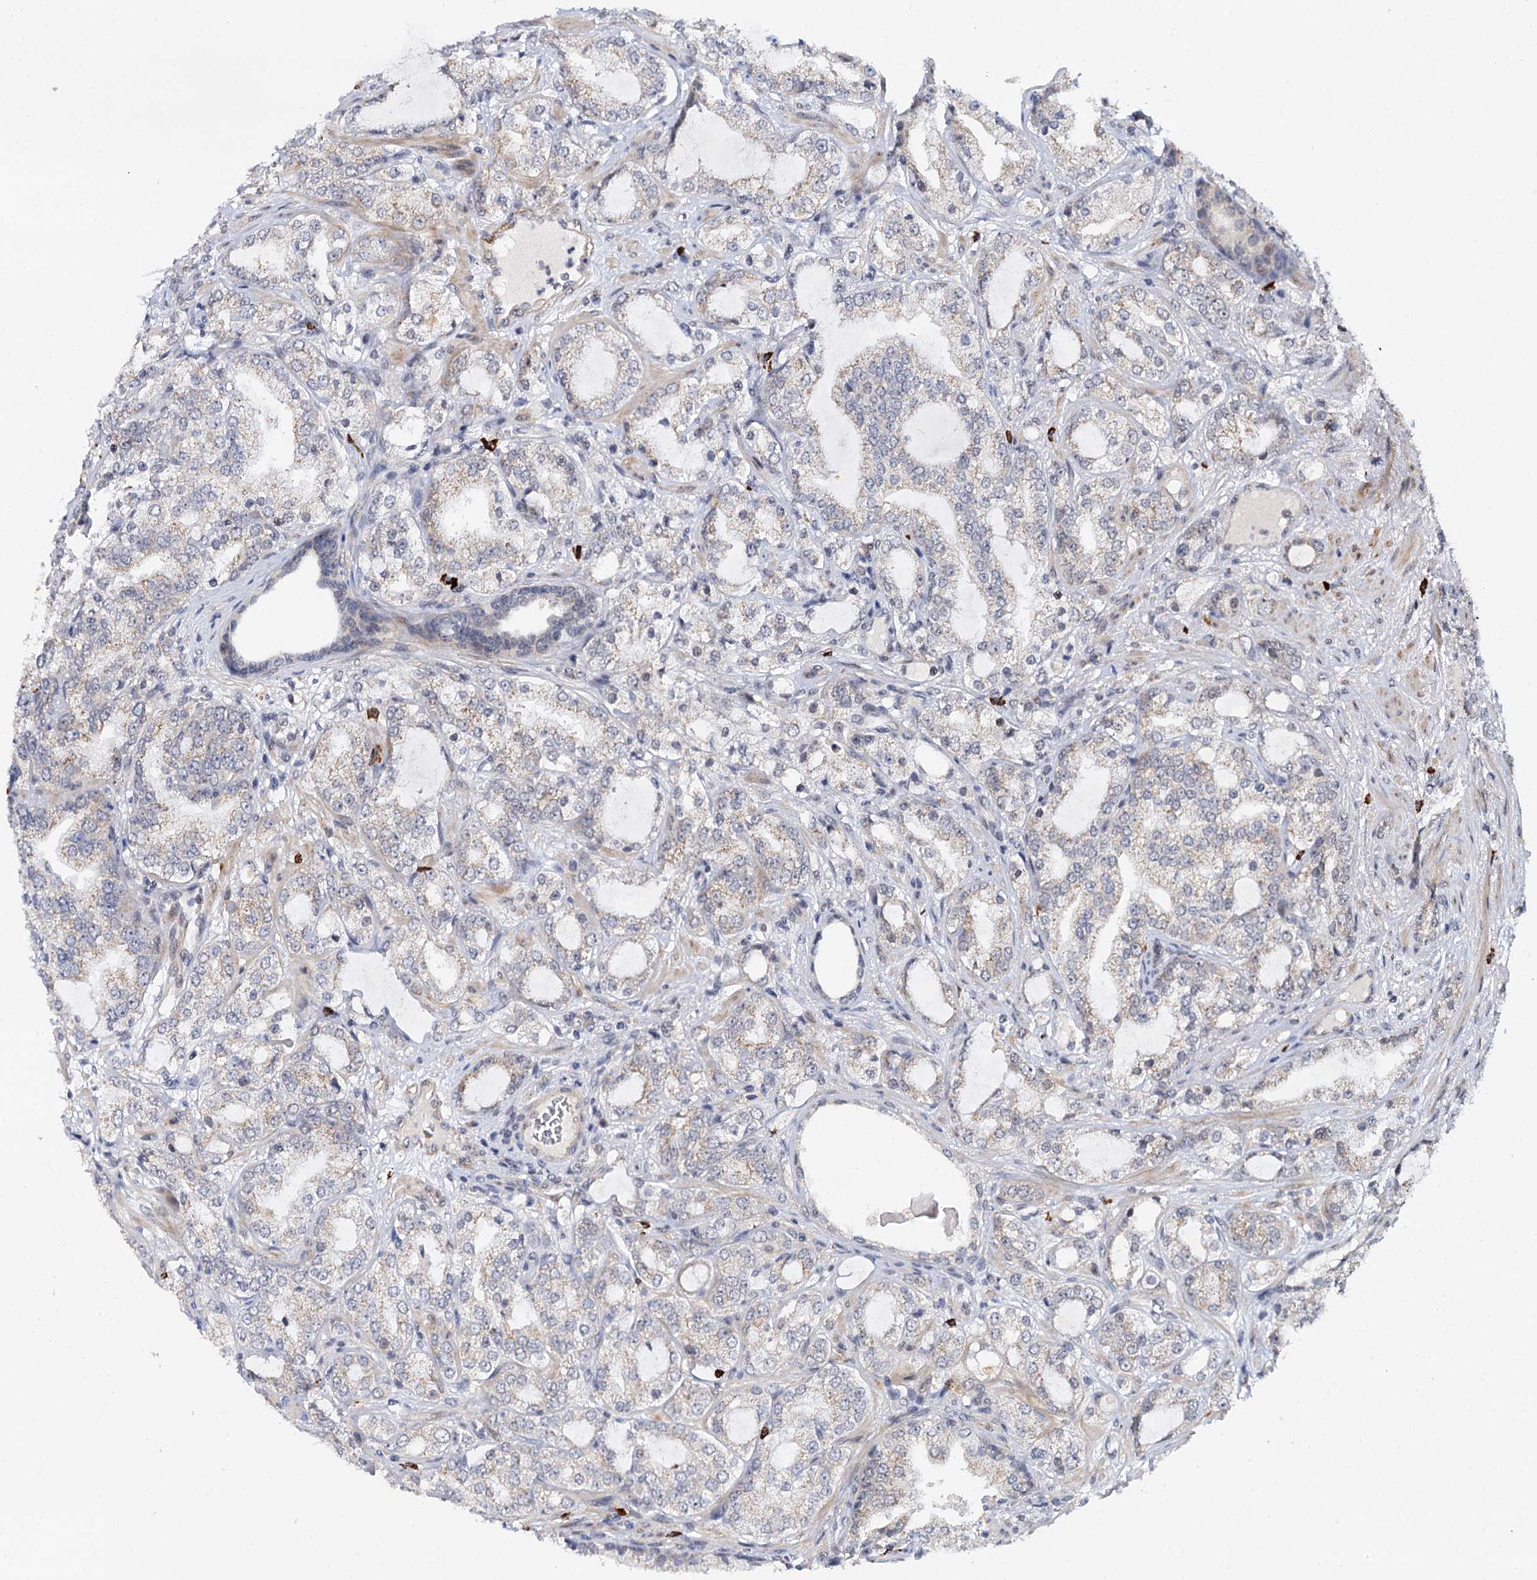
{"staining": {"intensity": "weak", "quantity": "25%-75%", "location": "cytoplasmic/membranous"}, "tissue": "prostate cancer", "cell_type": "Tumor cells", "image_type": "cancer", "snomed": [{"axis": "morphology", "description": "Adenocarcinoma, High grade"}, {"axis": "topography", "description": "Prostate"}], "caption": "IHC image of neoplastic tissue: human prostate cancer (high-grade adenocarcinoma) stained using IHC exhibits low levels of weak protein expression localized specifically in the cytoplasmic/membranous of tumor cells, appearing as a cytoplasmic/membranous brown color.", "gene": "BUD13", "patient": {"sex": "male", "age": 64}}